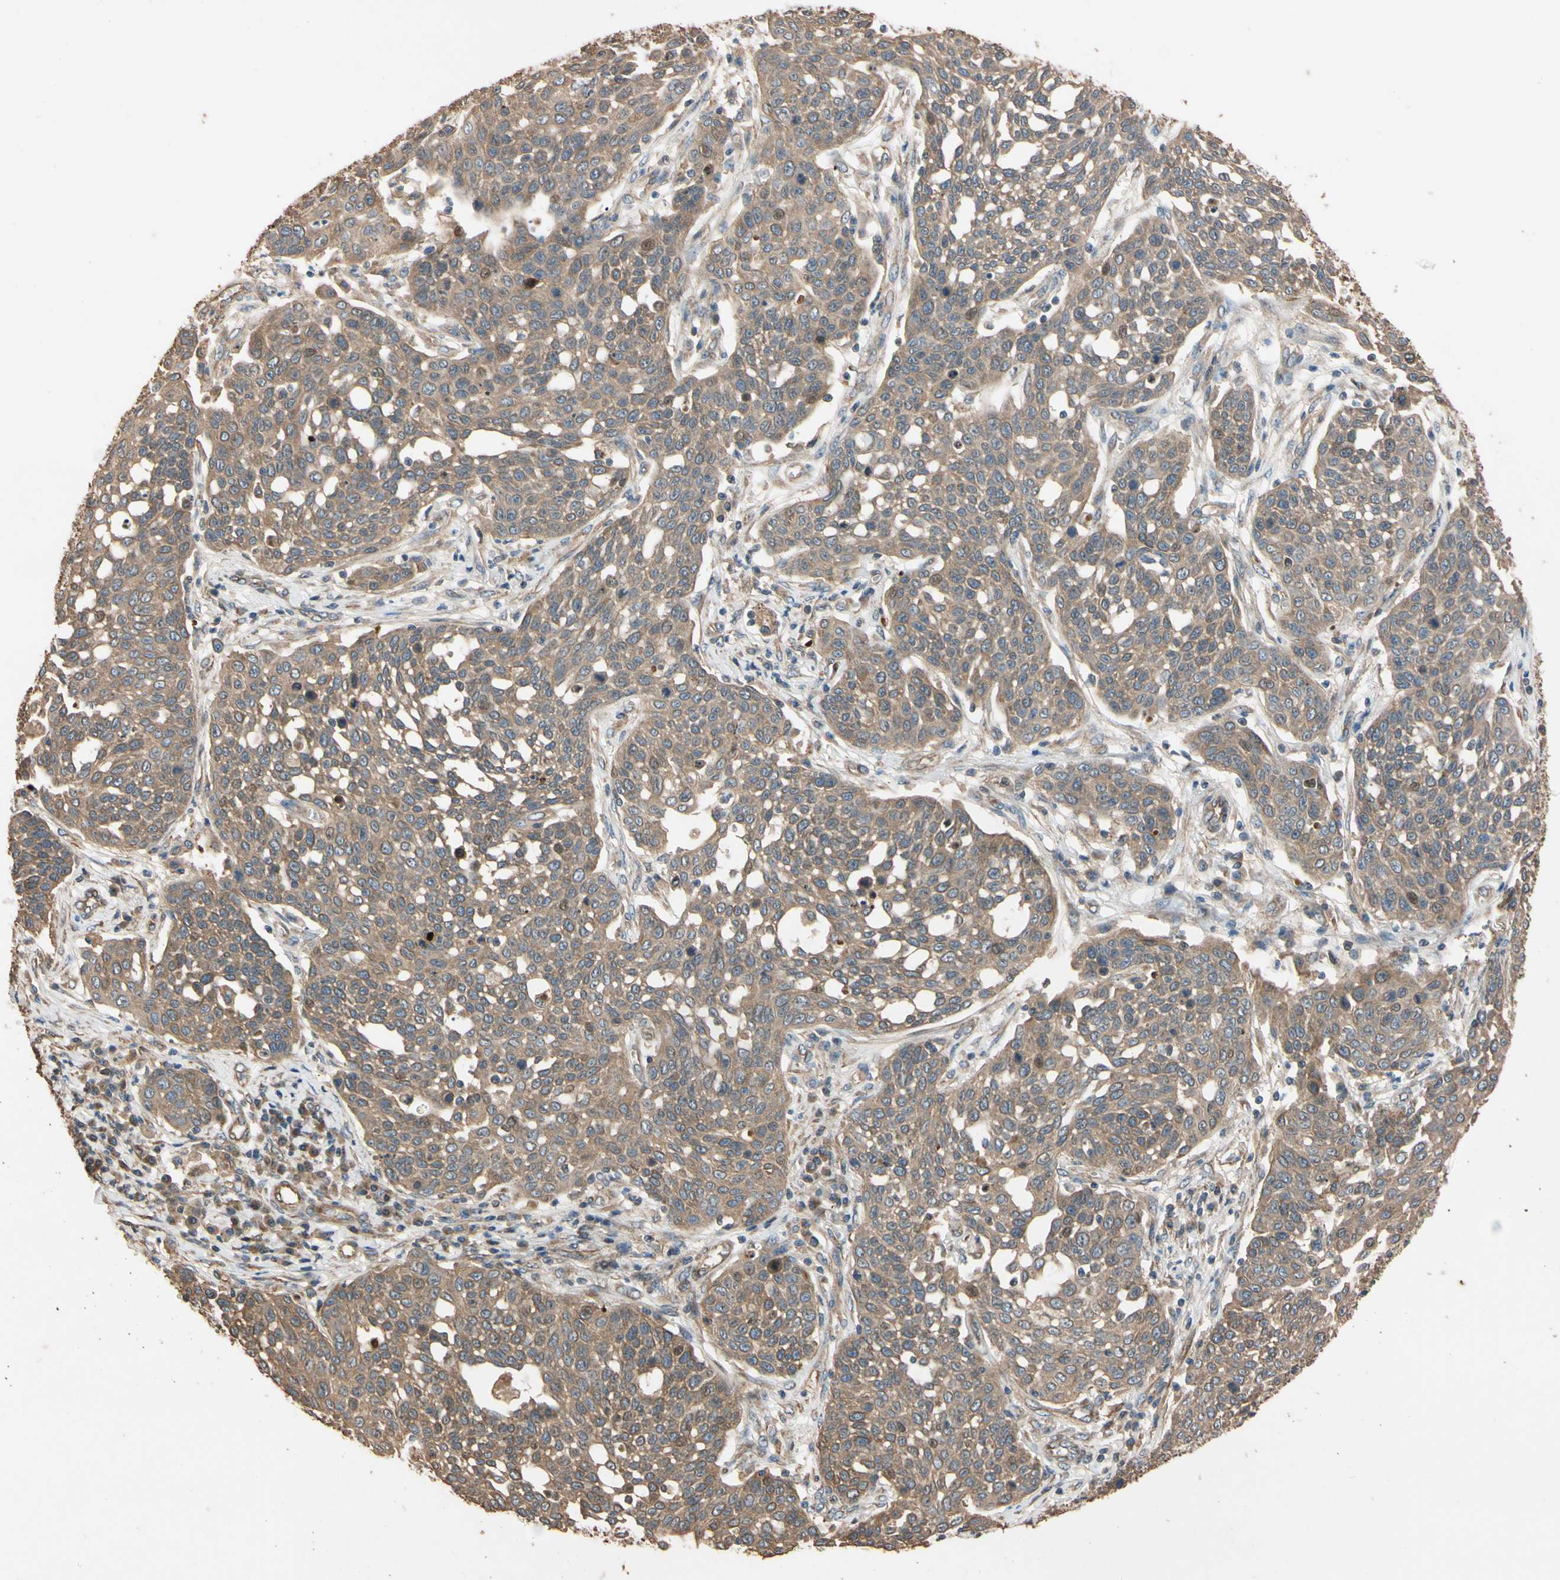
{"staining": {"intensity": "moderate", "quantity": ">75%", "location": "cytoplasmic/membranous"}, "tissue": "cervical cancer", "cell_type": "Tumor cells", "image_type": "cancer", "snomed": [{"axis": "morphology", "description": "Squamous cell carcinoma, NOS"}, {"axis": "topography", "description": "Cervix"}], "caption": "This photomicrograph demonstrates immunohistochemistry (IHC) staining of cervical cancer, with medium moderate cytoplasmic/membranous positivity in approximately >75% of tumor cells.", "gene": "MGRN1", "patient": {"sex": "female", "age": 34}}